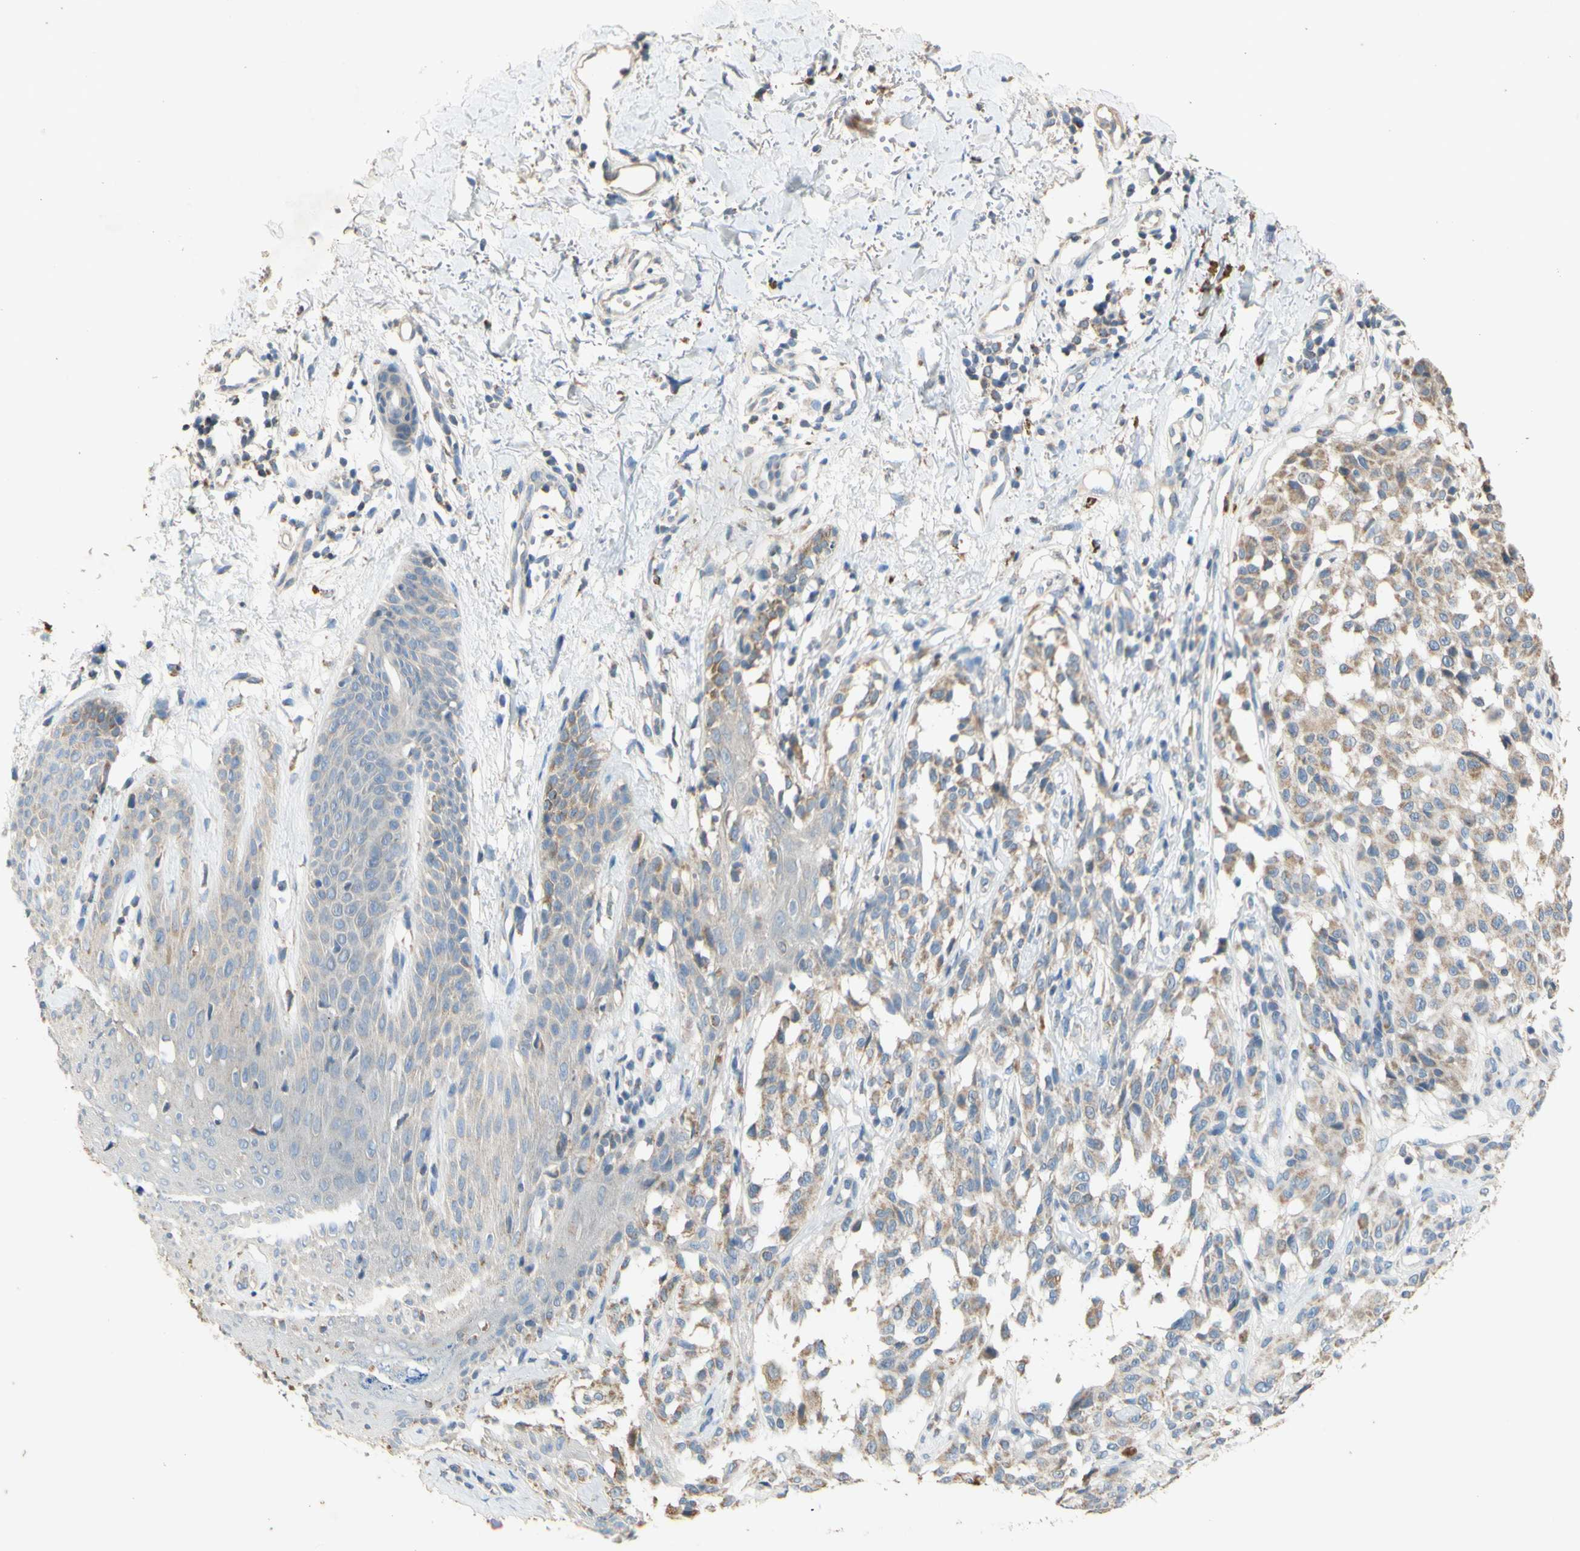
{"staining": {"intensity": "moderate", "quantity": "25%-75%", "location": "cytoplasmic/membranous"}, "tissue": "melanoma", "cell_type": "Tumor cells", "image_type": "cancer", "snomed": [{"axis": "morphology", "description": "Malignant melanoma, NOS"}, {"axis": "topography", "description": "Skin"}], "caption": "Brown immunohistochemical staining in human malignant melanoma shows moderate cytoplasmic/membranous expression in approximately 25%-75% of tumor cells.", "gene": "PTGIS", "patient": {"sex": "female", "age": 46}}